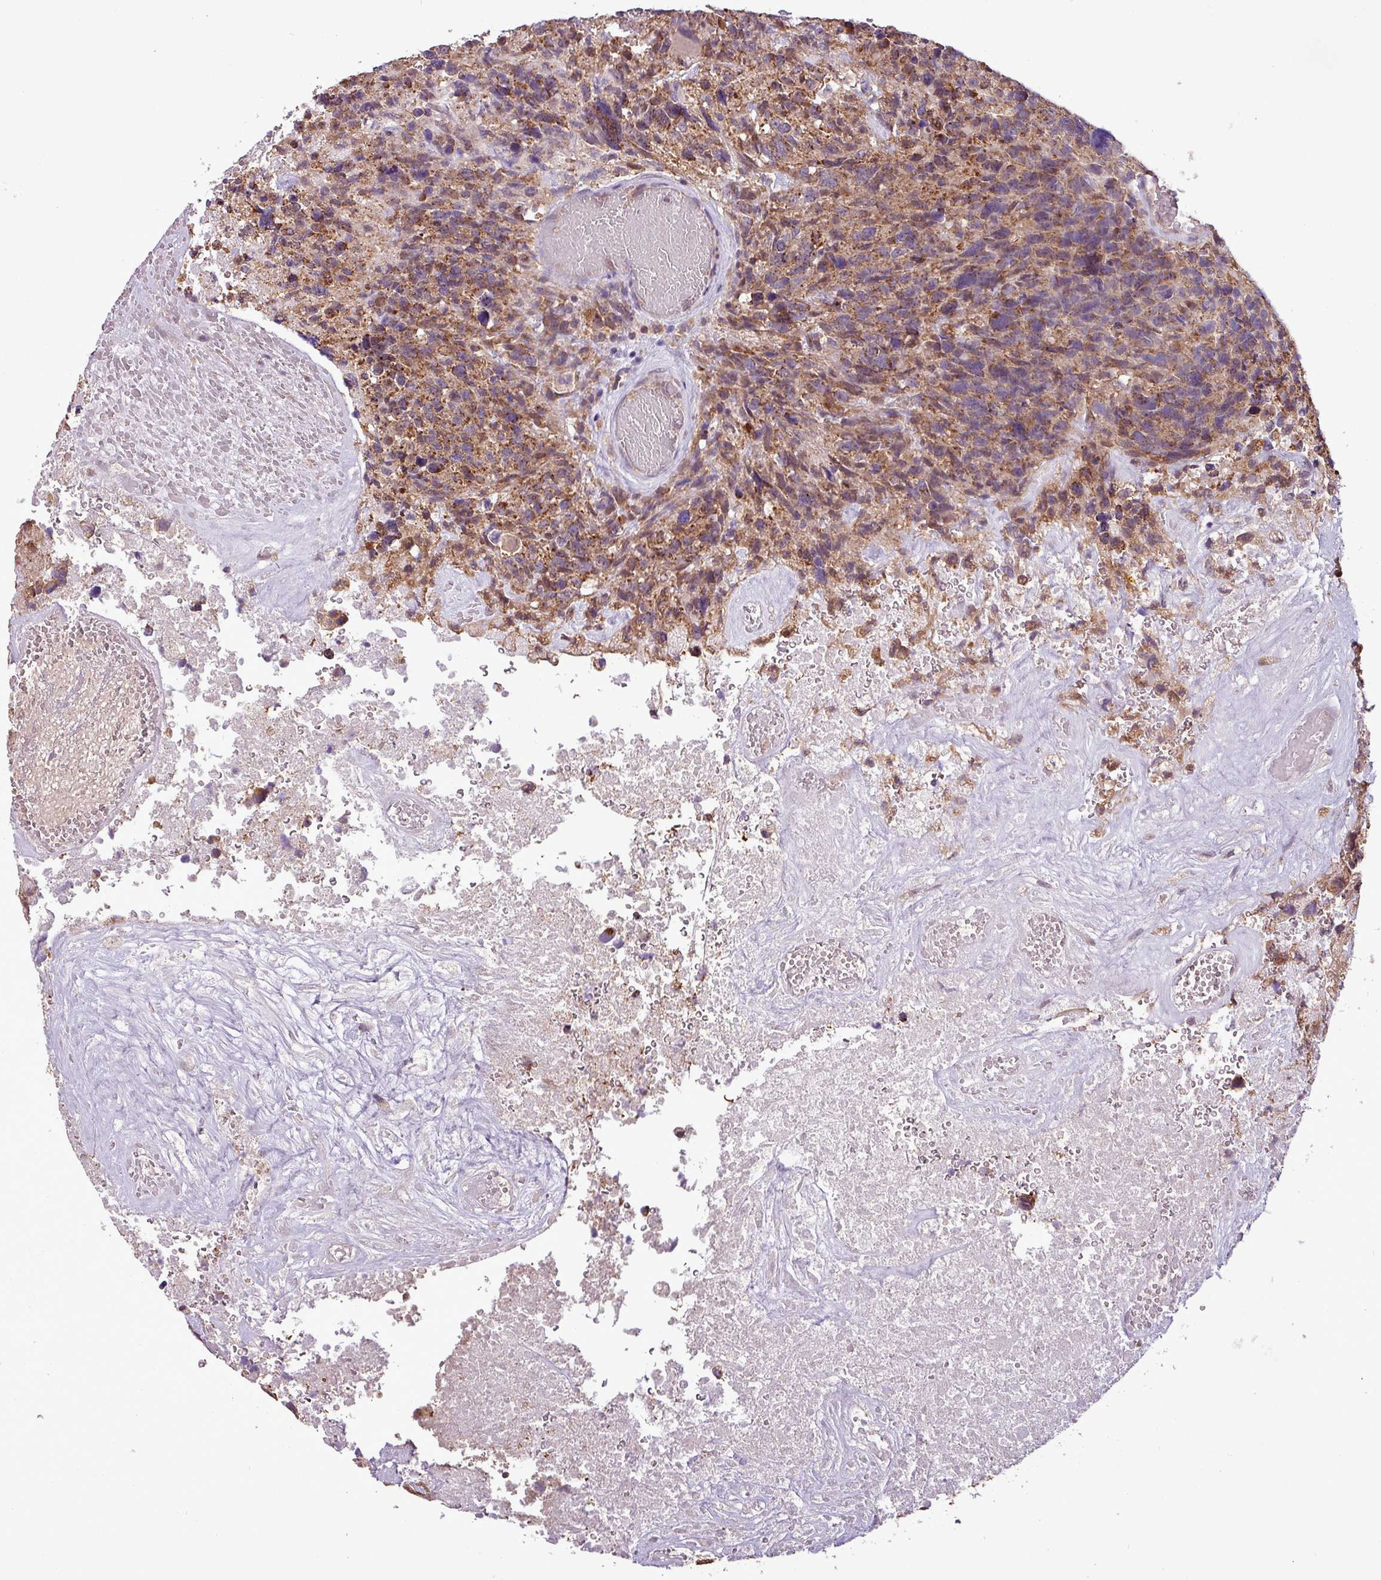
{"staining": {"intensity": "moderate", "quantity": ">75%", "location": "cytoplasmic/membranous"}, "tissue": "glioma", "cell_type": "Tumor cells", "image_type": "cancer", "snomed": [{"axis": "morphology", "description": "Glioma, malignant, High grade"}, {"axis": "topography", "description": "Brain"}], "caption": "DAB immunohistochemical staining of human glioma displays moderate cytoplasmic/membranous protein expression in about >75% of tumor cells.", "gene": "MCTP2", "patient": {"sex": "male", "age": 69}}